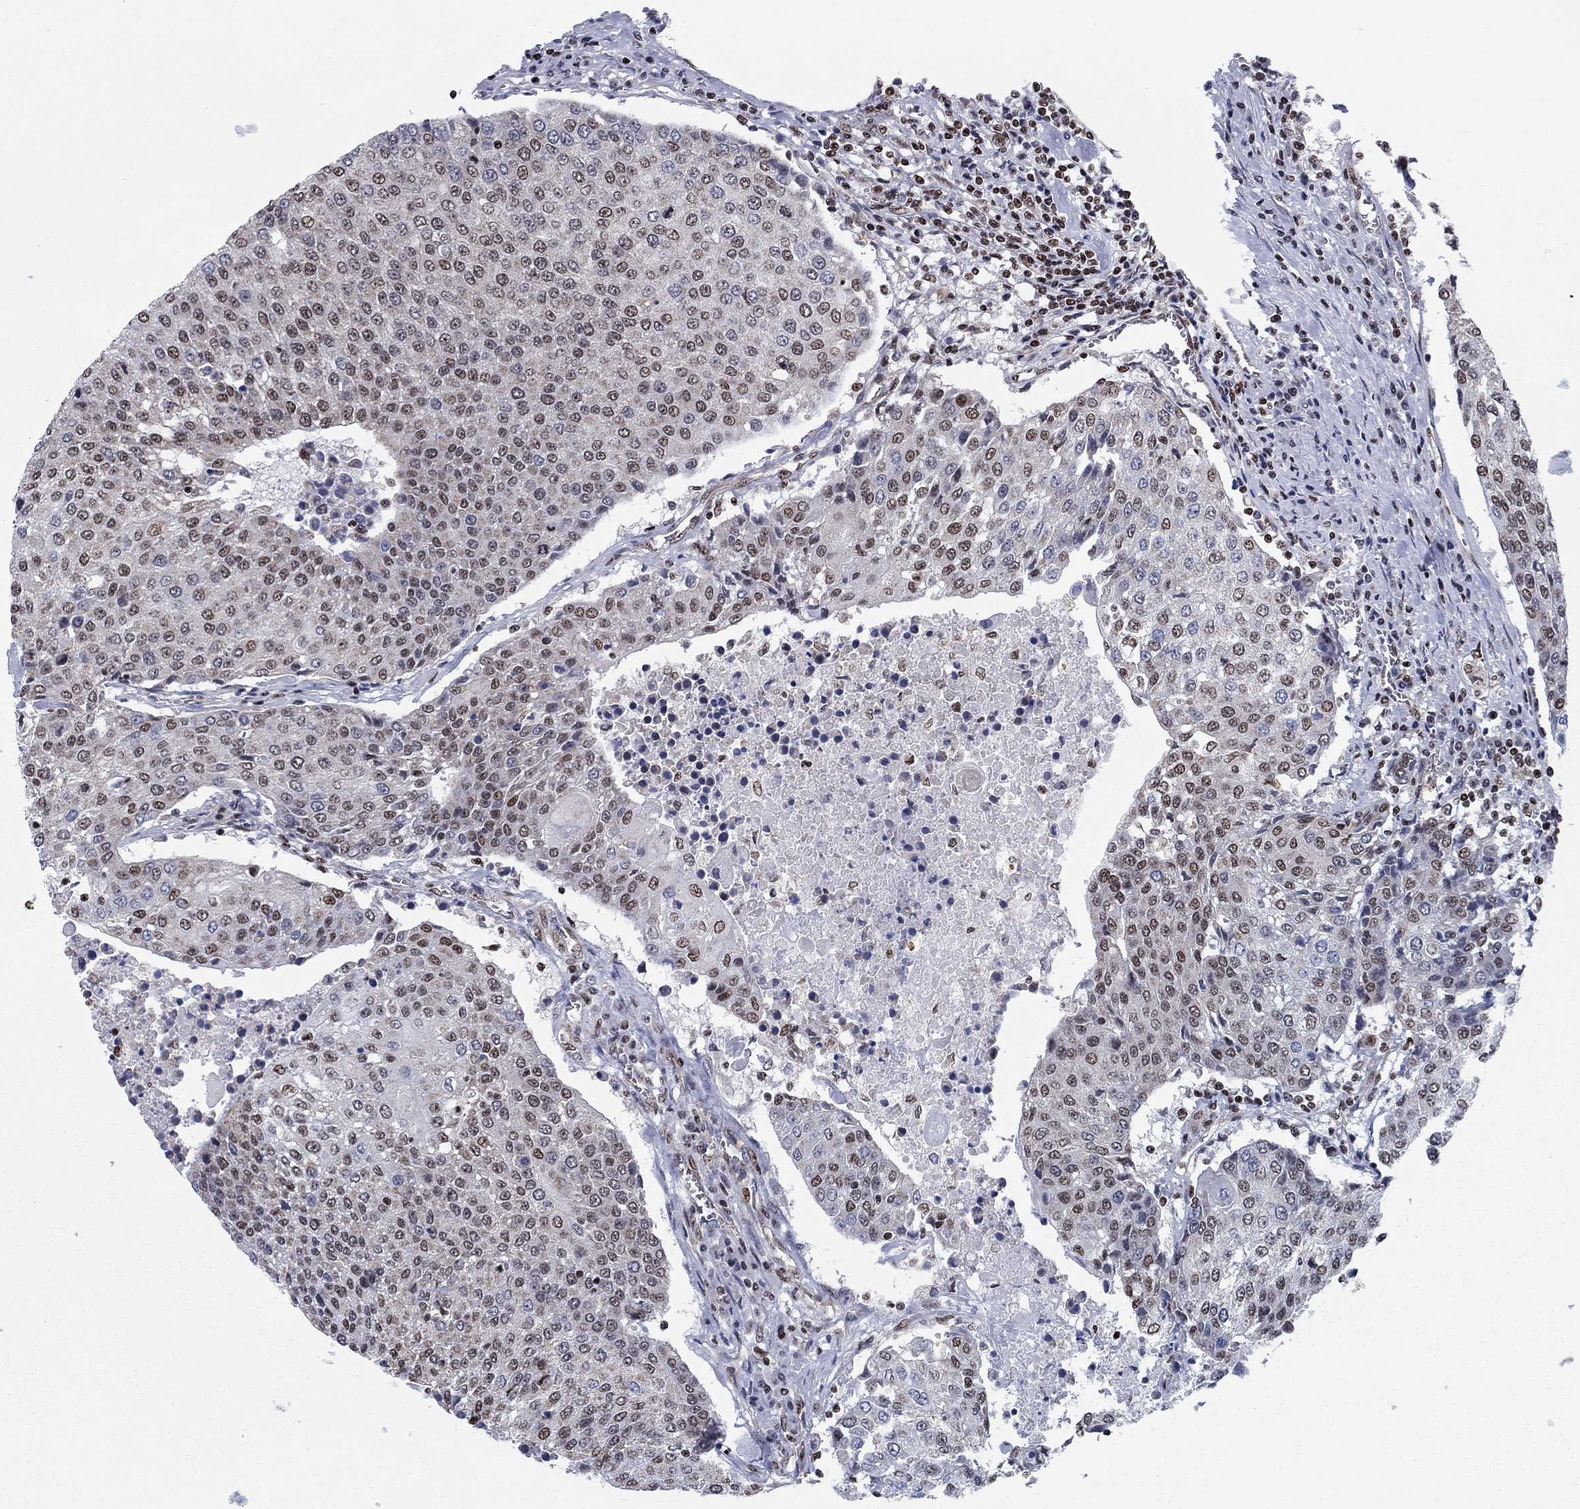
{"staining": {"intensity": "moderate", "quantity": "<25%", "location": "nuclear"}, "tissue": "urothelial cancer", "cell_type": "Tumor cells", "image_type": "cancer", "snomed": [{"axis": "morphology", "description": "Urothelial carcinoma, High grade"}, {"axis": "topography", "description": "Urinary bladder"}], "caption": "An image showing moderate nuclear expression in approximately <25% of tumor cells in urothelial cancer, as visualized by brown immunohistochemical staining.", "gene": "N4BP2", "patient": {"sex": "female", "age": 85}}